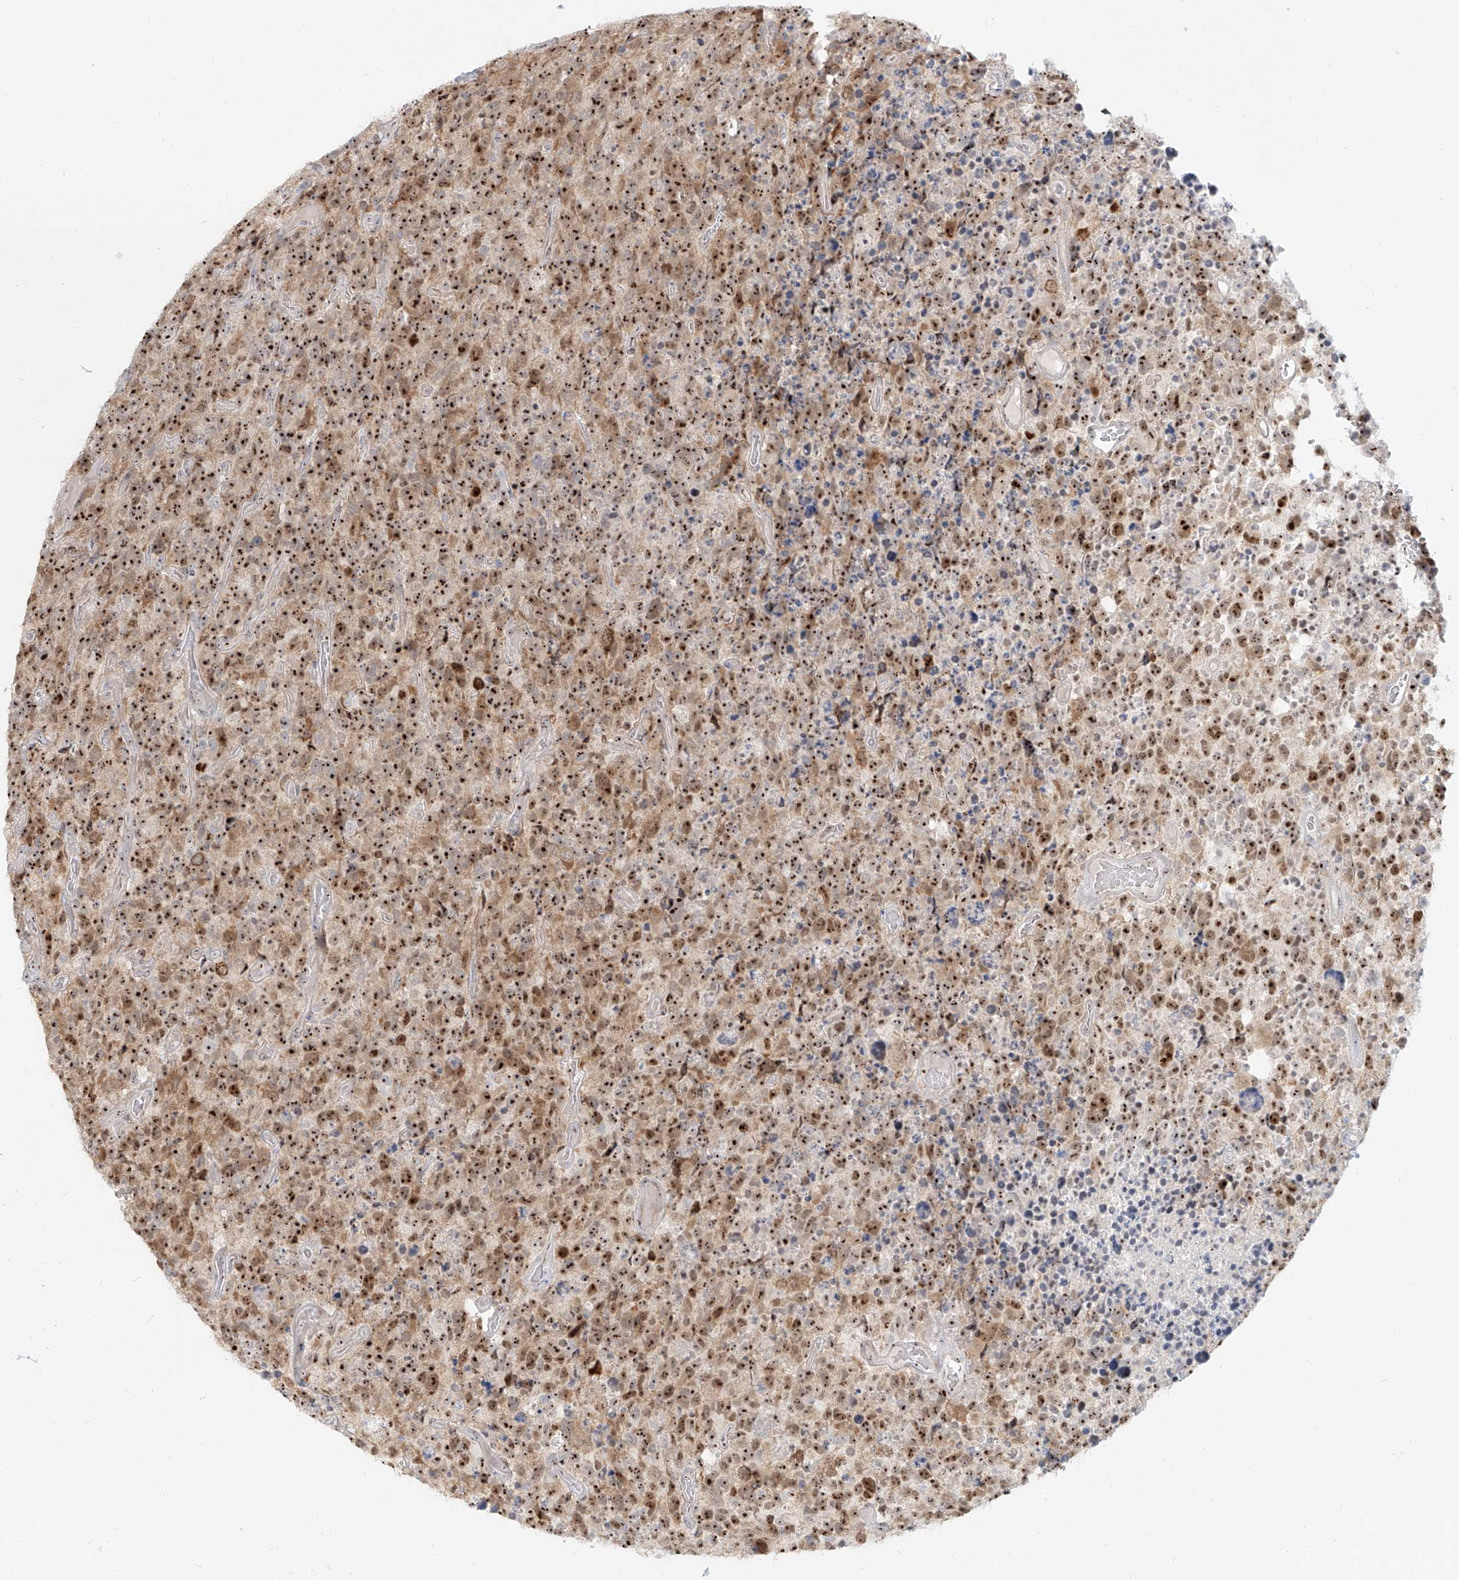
{"staining": {"intensity": "moderate", "quantity": ">75%", "location": "cytoplasmic/membranous,nuclear"}, "tissue": "glioma", "cell_type": "Tumor cells", "image_type": "cancer", "snomed": [{"axis": "morphology", "description": "Glioma, malignant, High grade"}, {"axis": "topography", "description": "Brain"}], "caption": "IHC (DAB (3,3'-diaminobenzidine)) staining of malignant glioma (high-grade) demonstrates moderate cytoplasmic/membranous and nuclear protein positivity in approximately >75% of tumor cells.", "gene": "BYSL", "patient": {"sex": "male", "age": 69}}